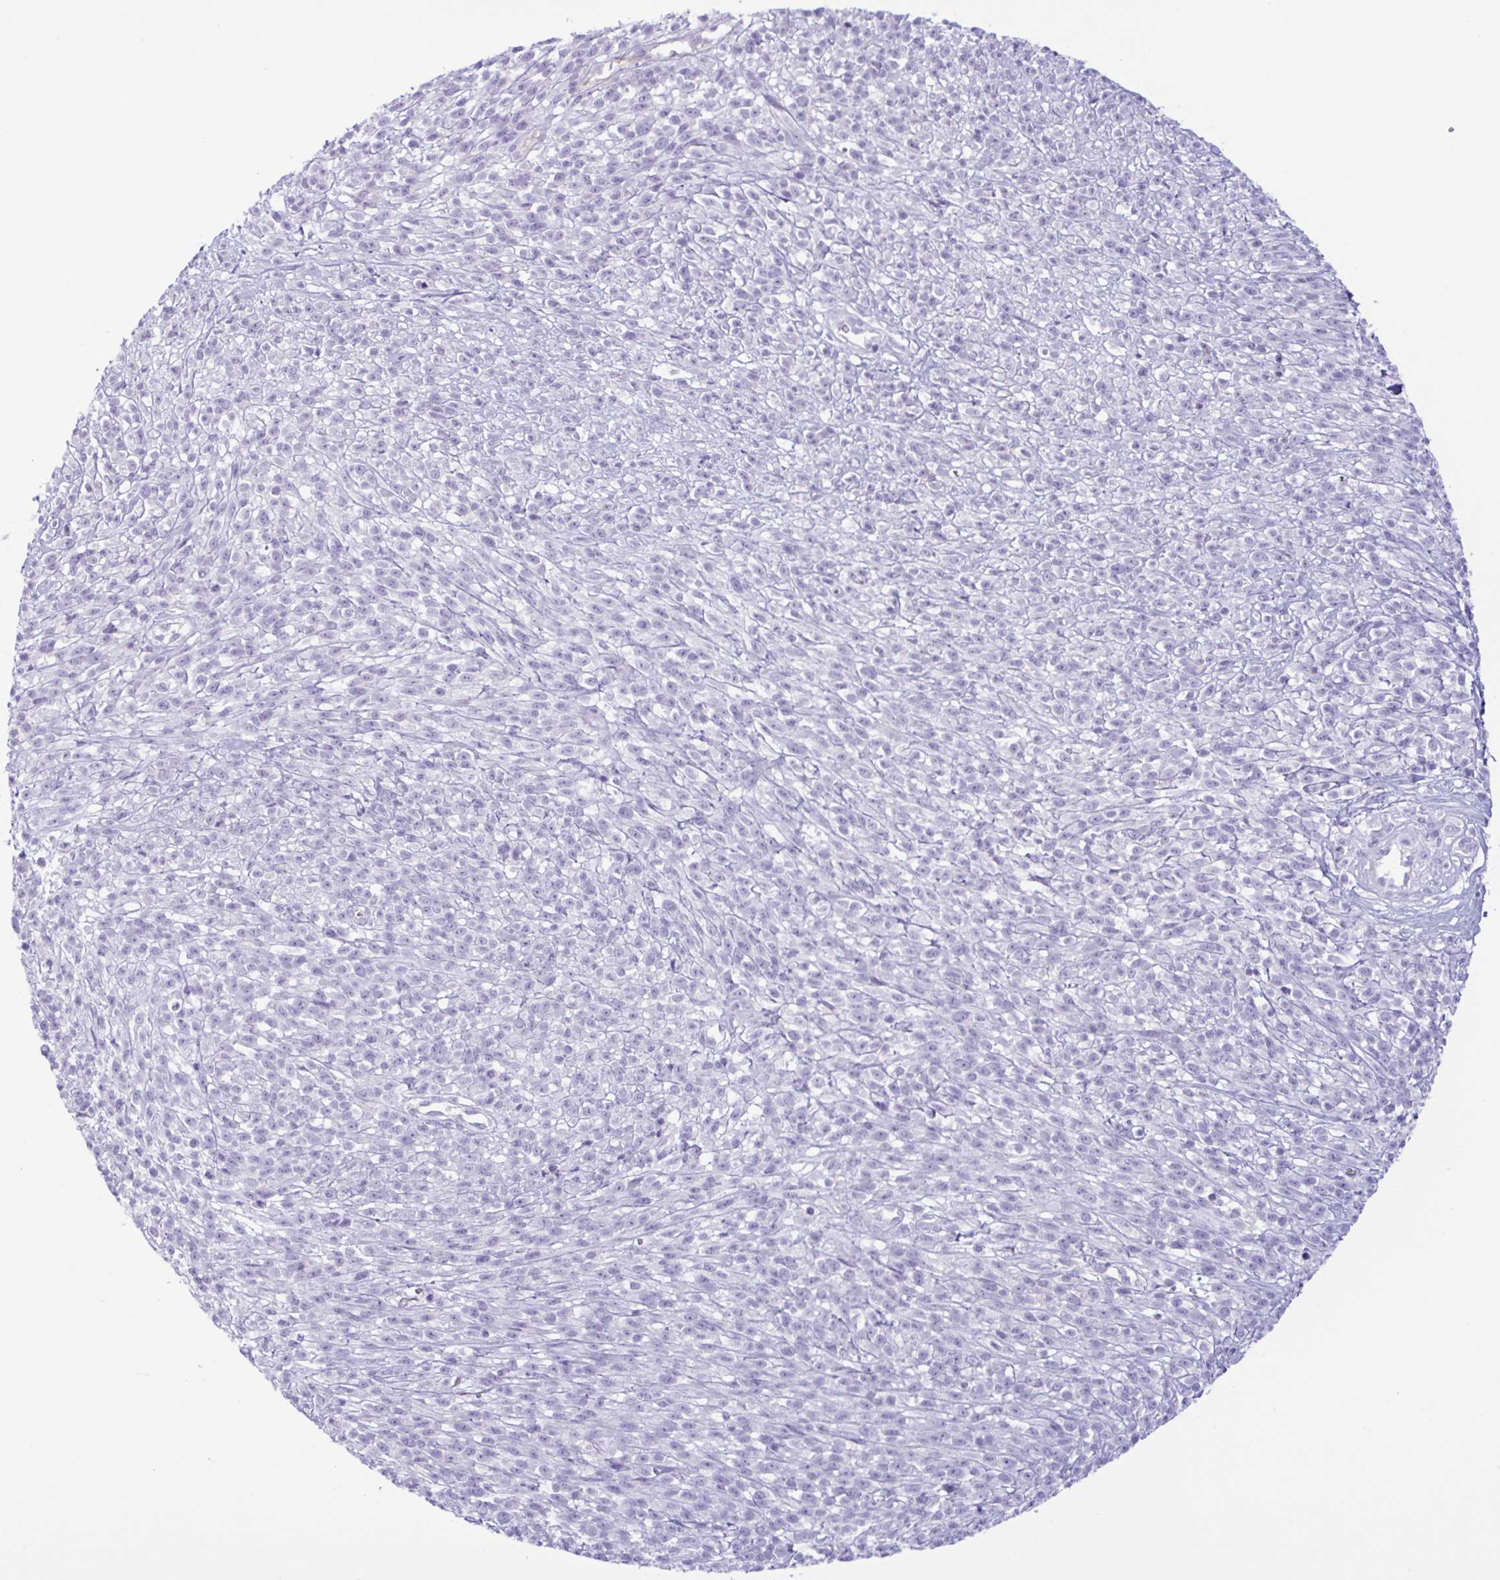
{"staining": {"intensity": "negative", "quantity": "none", "location": "none"}, "tissue": "melanoma", "cell_type": "Tumor cells", "image_type": "cancer", "snomed": [{"axis": "morphology", "description": "Malignant melanoma, NOS"}, {"axis": "topography", "description": "Skin"}, {"axis": "topography", "description": "Skin of trunk"}], "caption": "Immunohistochemical staining of human melanoma displays no significant positivity in tumor cells. The staining was performed using DAB to visualize the protein expression in brown, while the nuclei were stained in blue with hematoxylin (Magnification: 20x).", "gene": "SREBF1", "patient": {"sex": "male", "age": 74}}